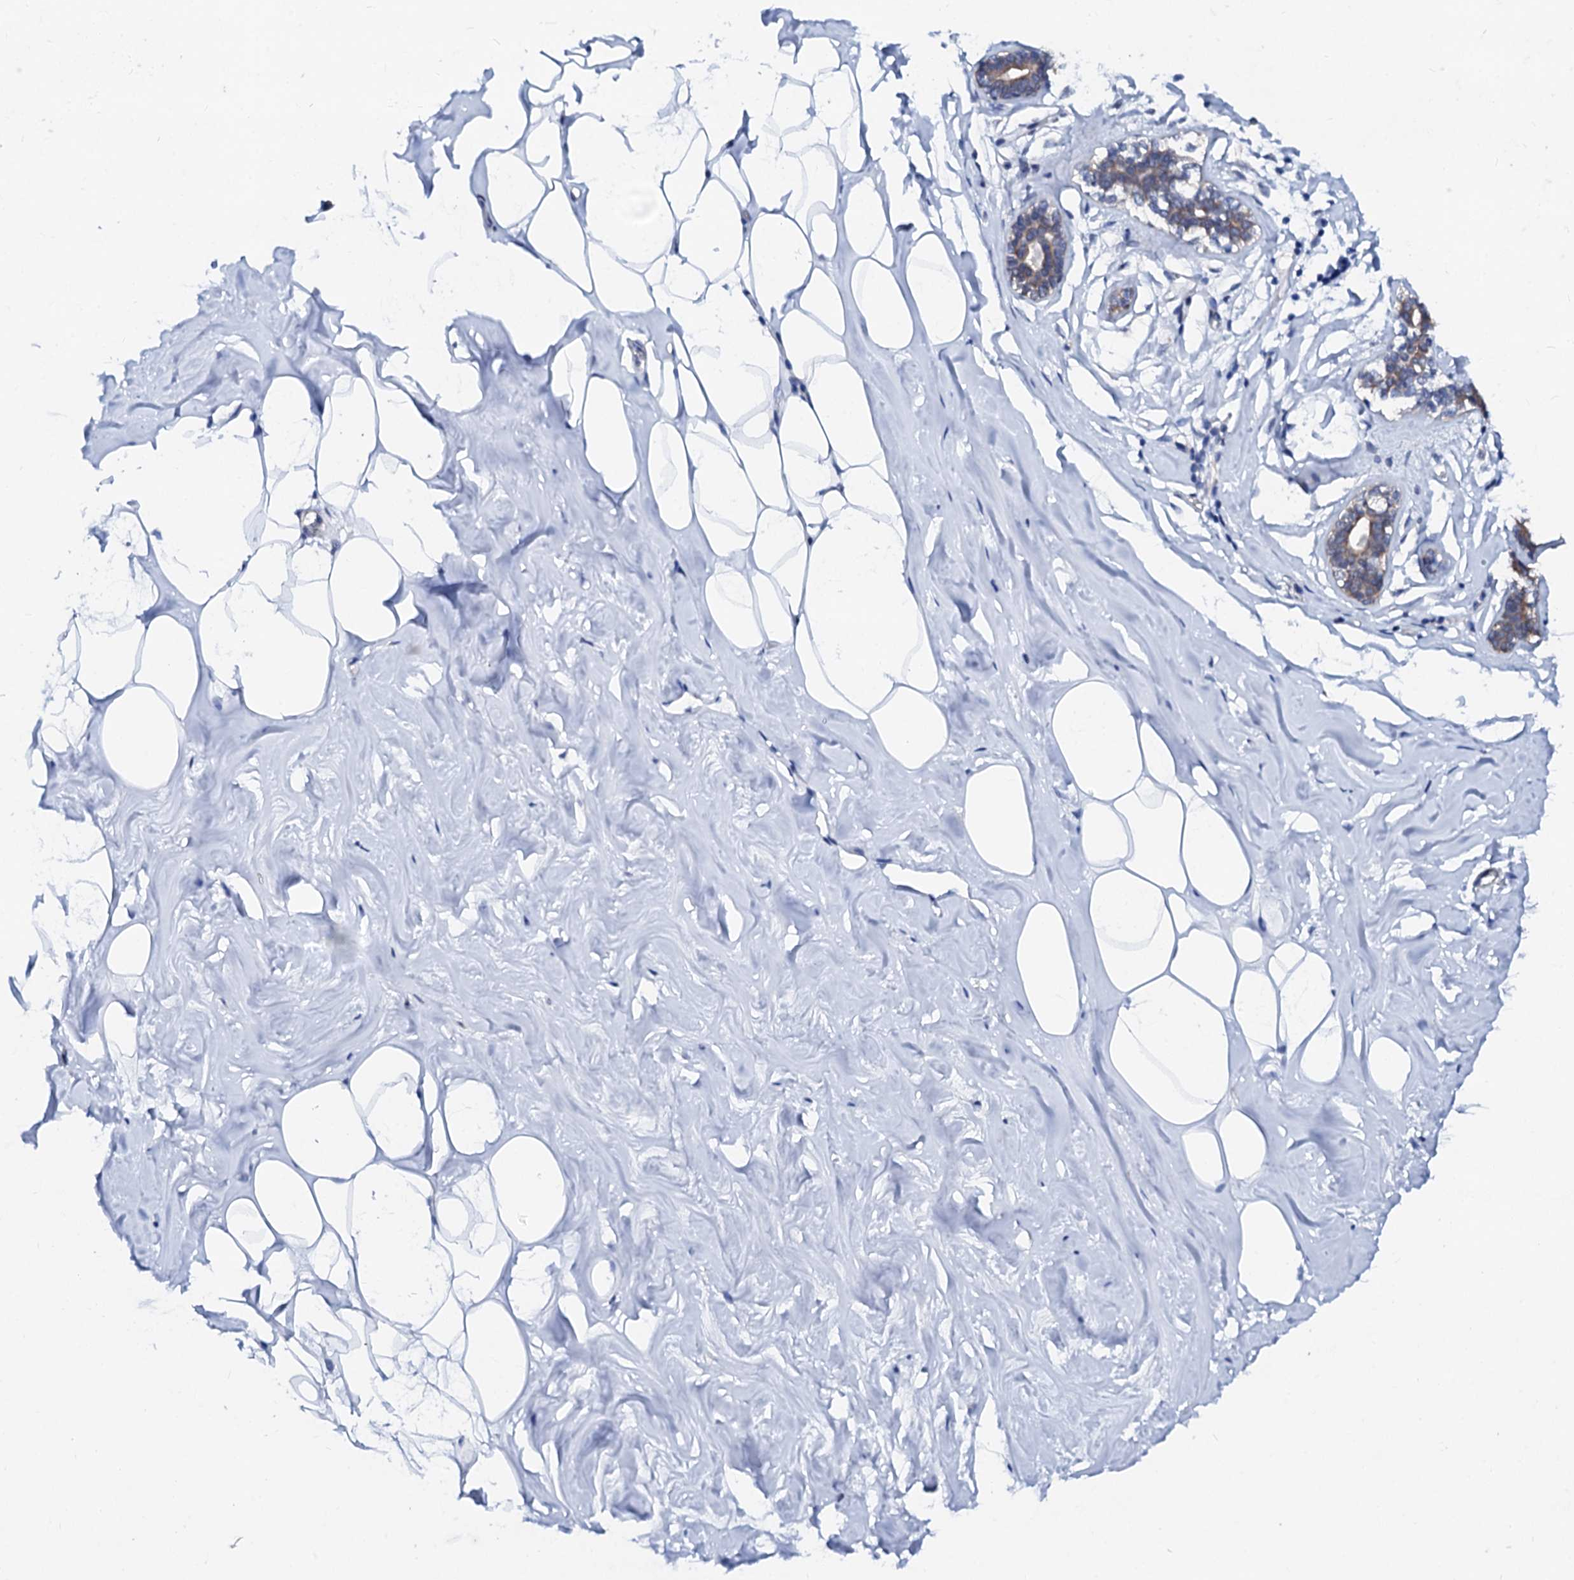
{"staining": {"intensity": "negative", "quantity": "none", "location": "none"}, "tissue": "adipose tissue", "cell_type": "Adipocytes", "image_type": "normal", "snomed": [{"axis": "morphology", "description": "Normal tissue, NOS"}, {"axis": "morphology", "description": "Fibrosis, NOS"}, {"axis": "topography", "description": "Breast"}, {"axis": "topography", "description": "Adipose tissue"}], "caption": "IHC micrograph of normal adipose tissue: adipose tissue stained with DAB (3,3'-diaminobenzidine) exhibits no significant protein positivity in adipocytes. The staining was performed using DAB to visualize the protein expression in brown, while the nuclei were stained in blue with hematoxylin (Magnification: 20x).", "gene": "CSN2", "patient": {"sex": "female", "age": 39}}